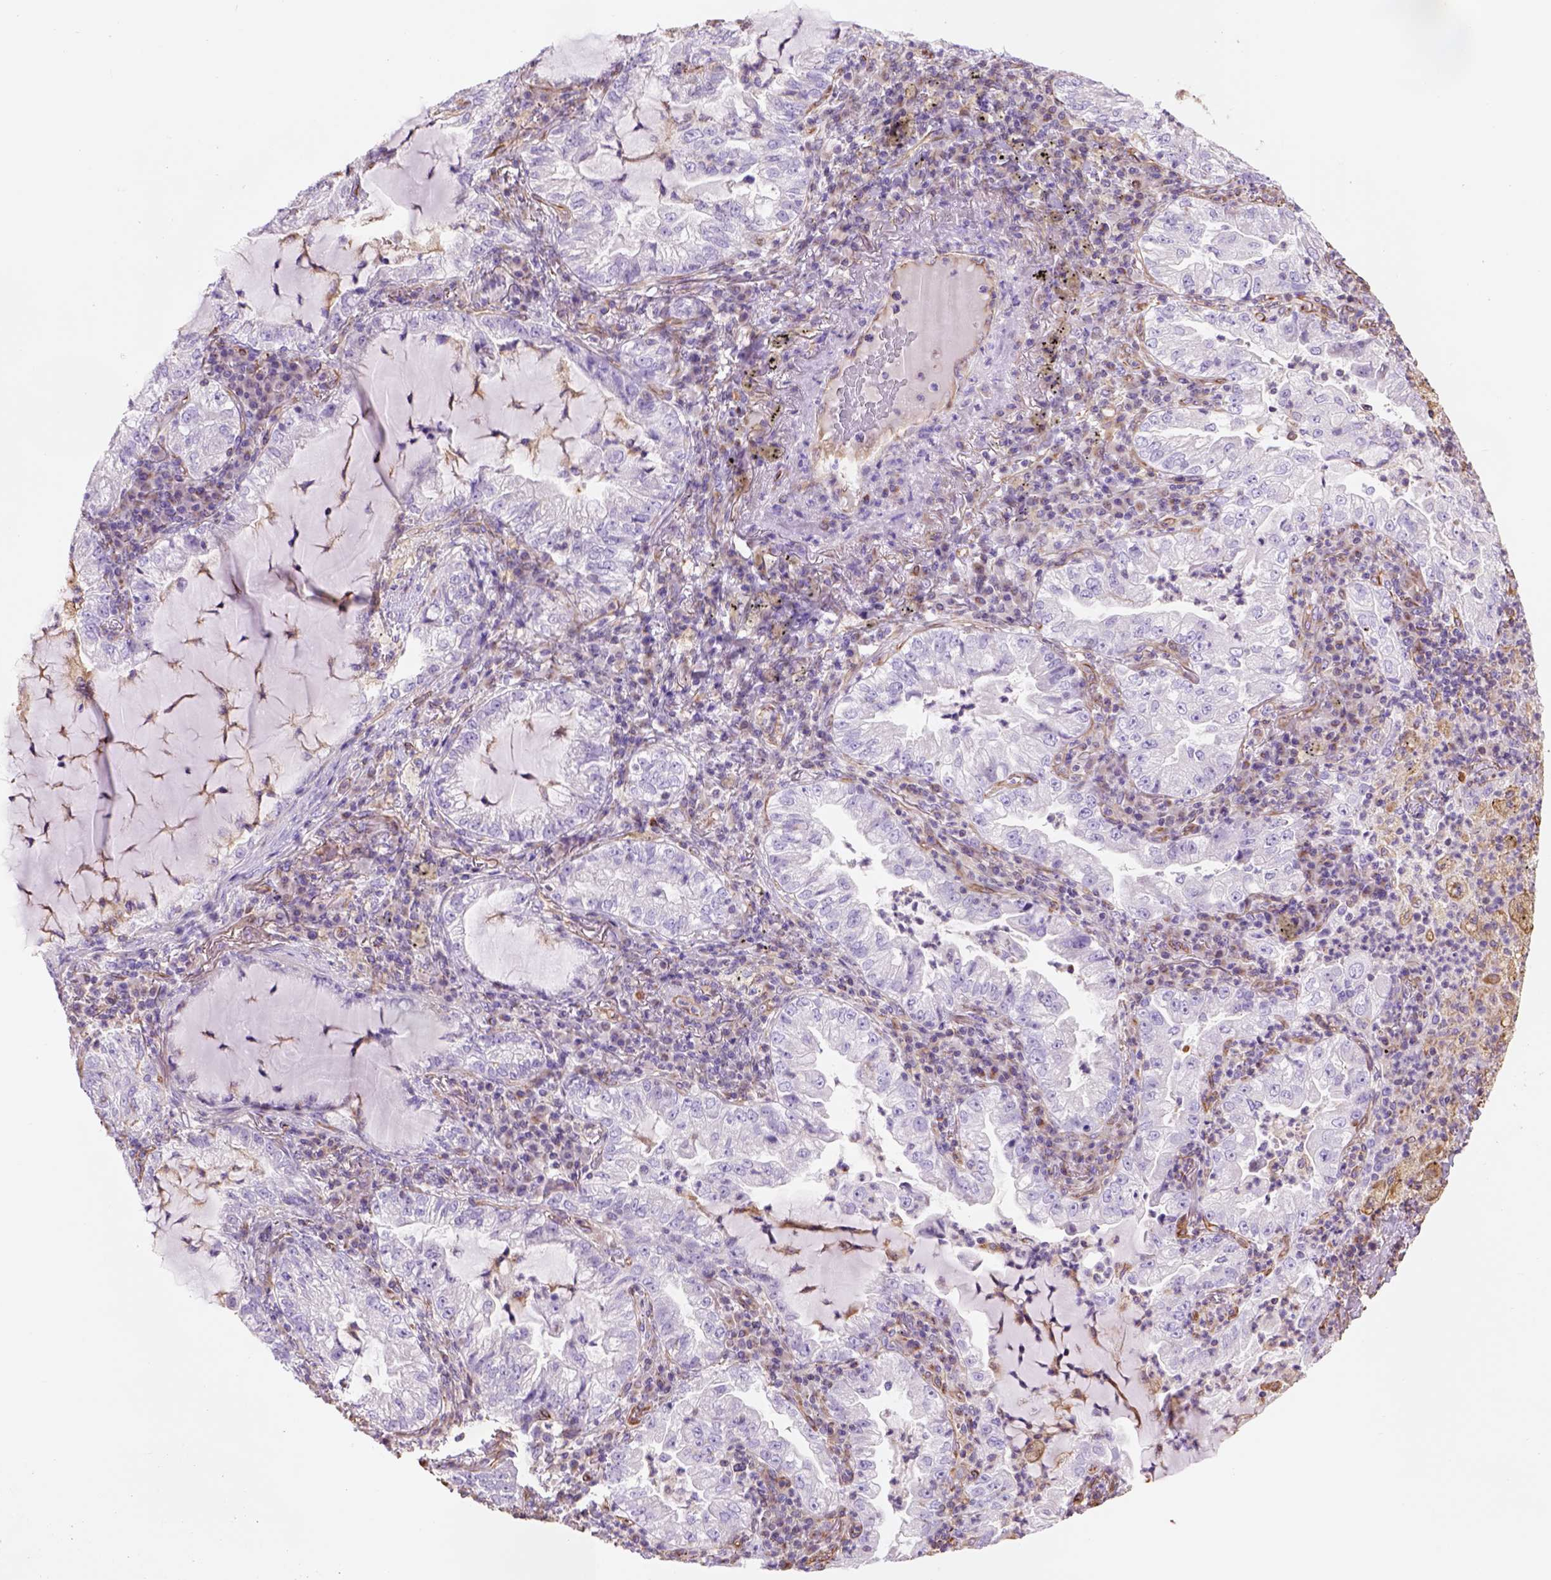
{"staining": {"intensity": "negative", "quantity": "none", "location": "none"}, "tissue": "lung cancer", "cell_type": "Tumor cells", "image_type": "cancer", "snomed": [{"axis": "morphology", "description": "Adenocarcinoma, NOS"}, {"axis": "topography", "description": "Lung"}], "caption": "Immunohistochemical staining of lung cancer (adenocarcinoma) exhibits no significant expression in tumor cells.", "gene": "ZZZ3", "patient": {"sex": "female", "age": 73}}